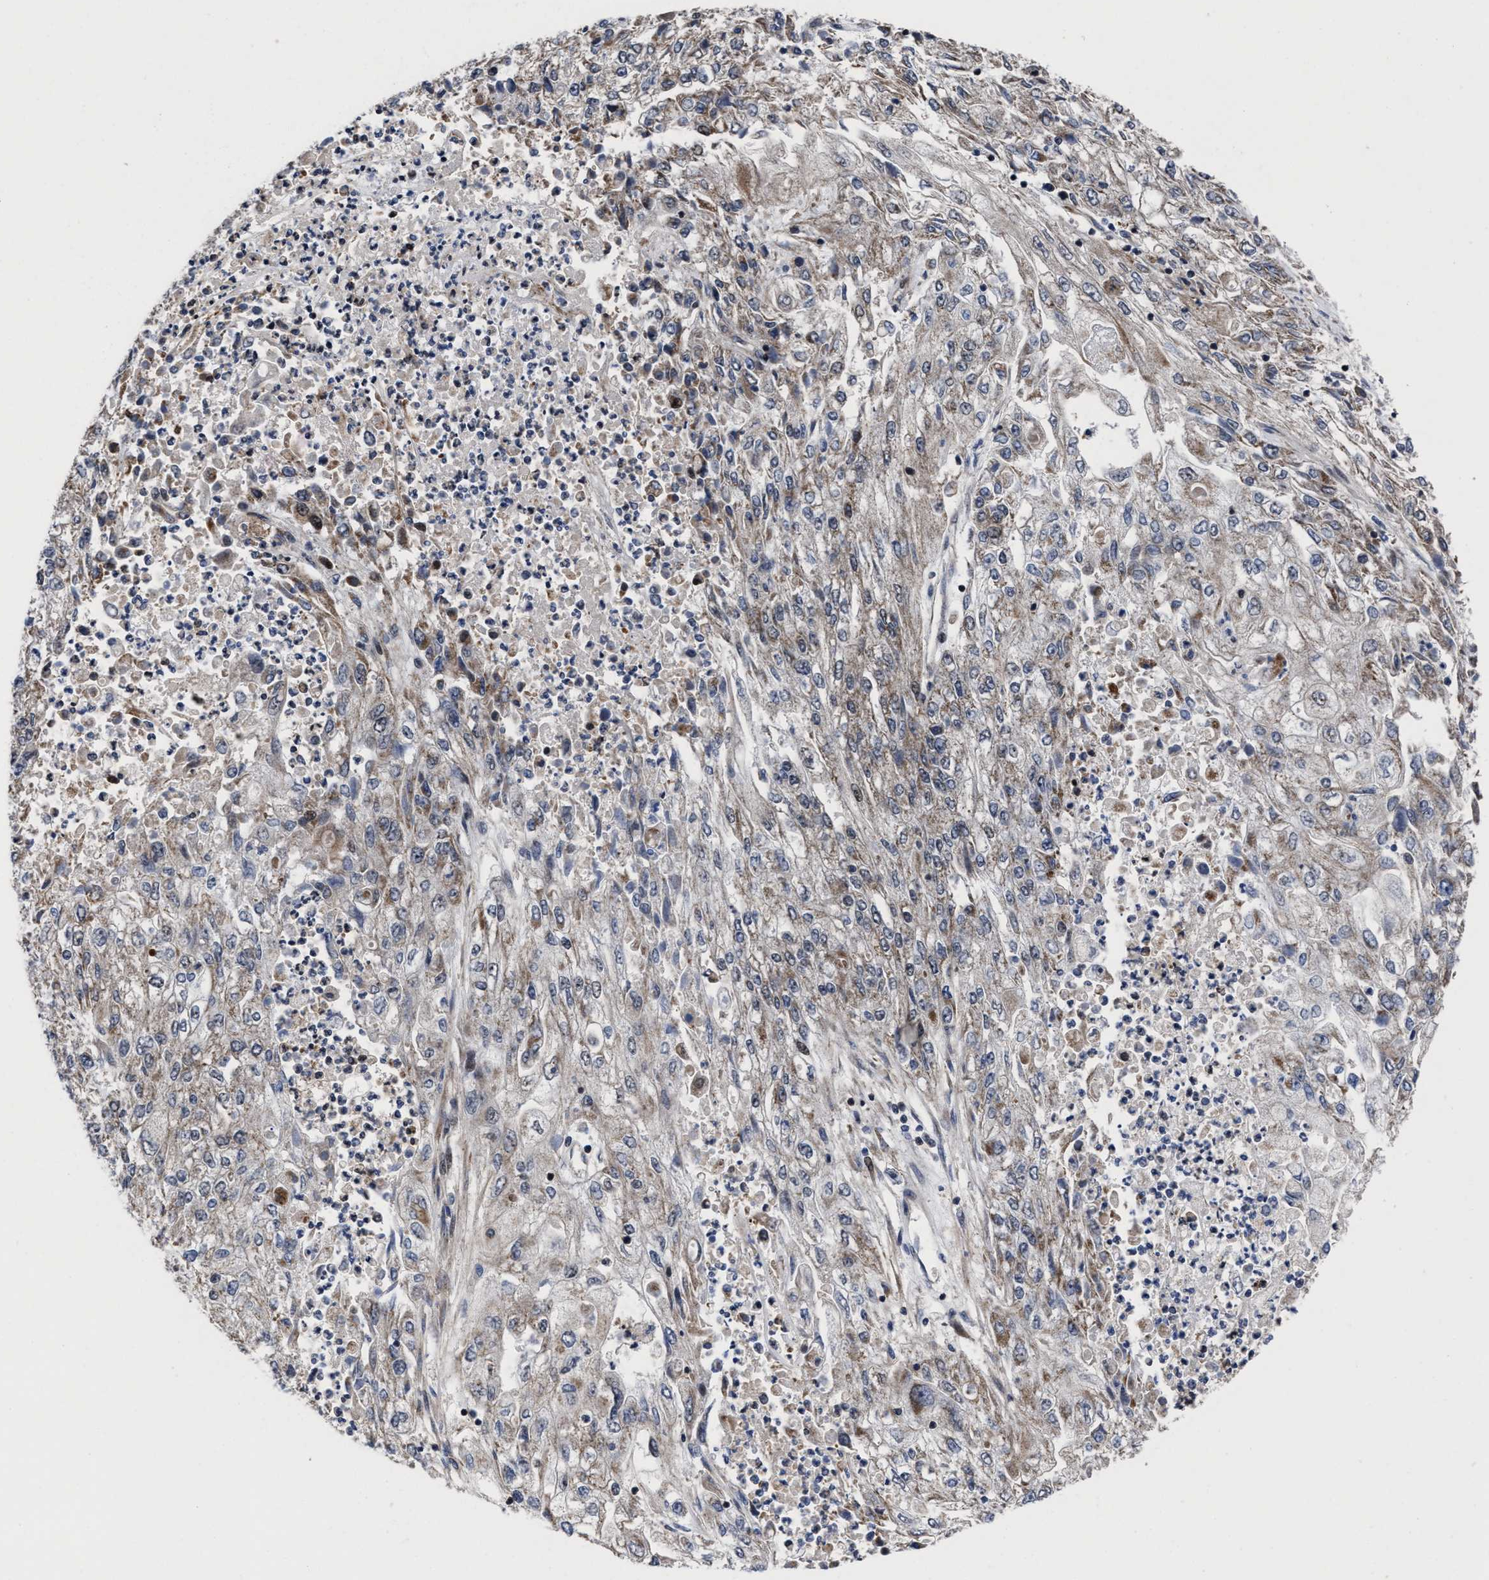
{"staining": {"intensity": "weak", "quantity": ">75%", "location": "cytoplasmic/membranous"}, "tissue": "endometrial cancer", "cell_type": "Tumor cells", "image_type": "cancer", "snomed": [{"axis": "morphology", "description": "Adenocarcinoma, NOS"}, {"axis": "topography", "description": "Endometrium"}], "caption": "A micrograph of endometrial cancer (adenocarcinoma) stained for a protein displays weak cytoplasmic/membranous brown staining in tumor cells.", "gene": "MRPL50", "patient": {"sex": "female", "age": 49}}